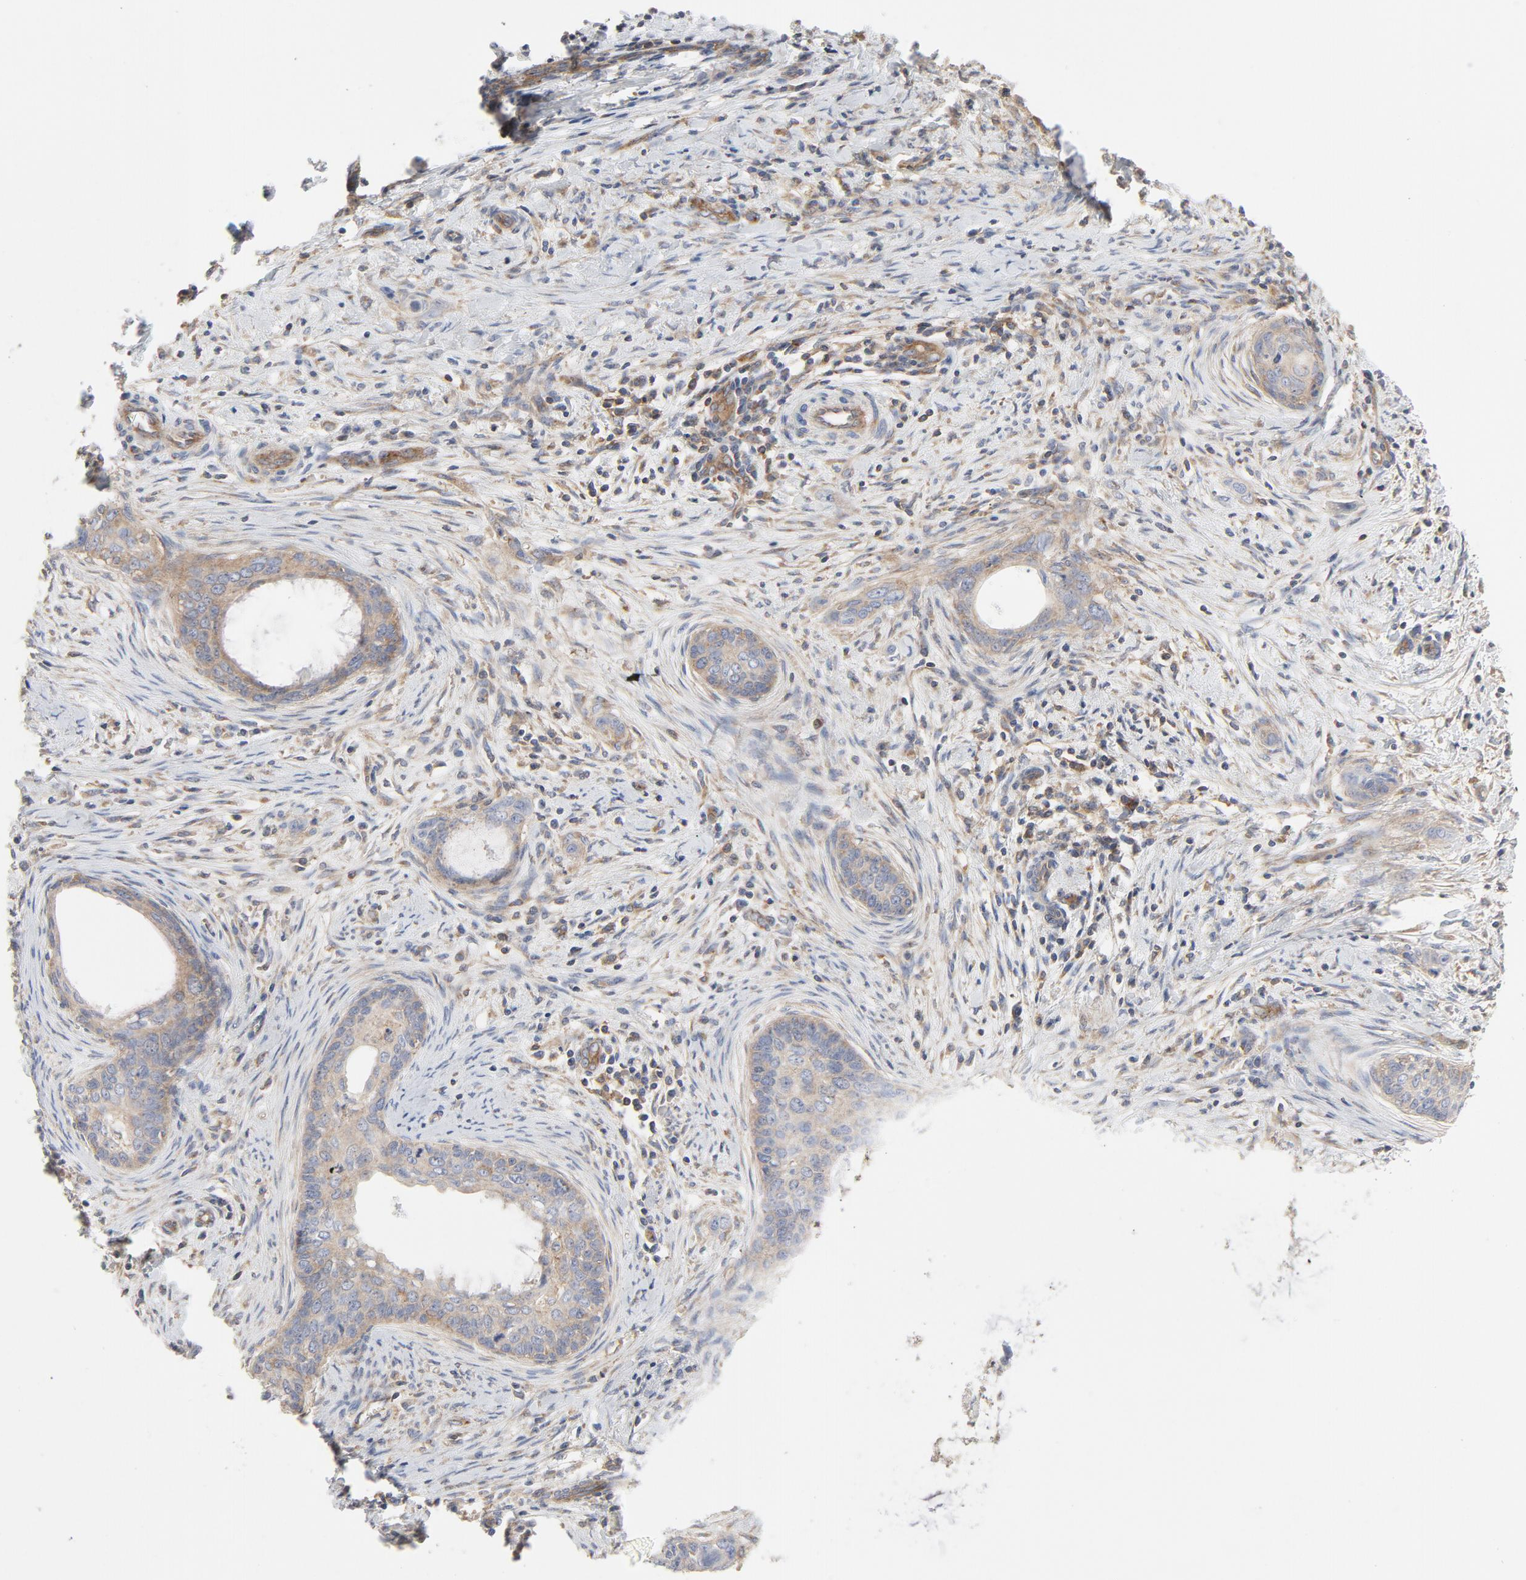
{"staining": {"intensity": "moderate", "quantity": "25%-75%", "location": "cytoplasmic/membranous"}, "tissue": "cervical cancer", "cell_type": "Tumor cells", "image_type": "cancer", "snomed": [{"axis": "morphology", "description": "Squamous cell carcinoma, NOS"}, {"axis": "topography", "description": "Cervix"}], "caption": "Cervical cancer (squamous cell carcinoma) was stained to show a protein in brown. There is medium levels of moderate cytoplasmic/membranous staining in about 25%-75% of tumor cells. (IHC, brightfield microscopy, high magnification).", "gene": "RABEP1", "patient": {"sex": "female", "age": 33}}